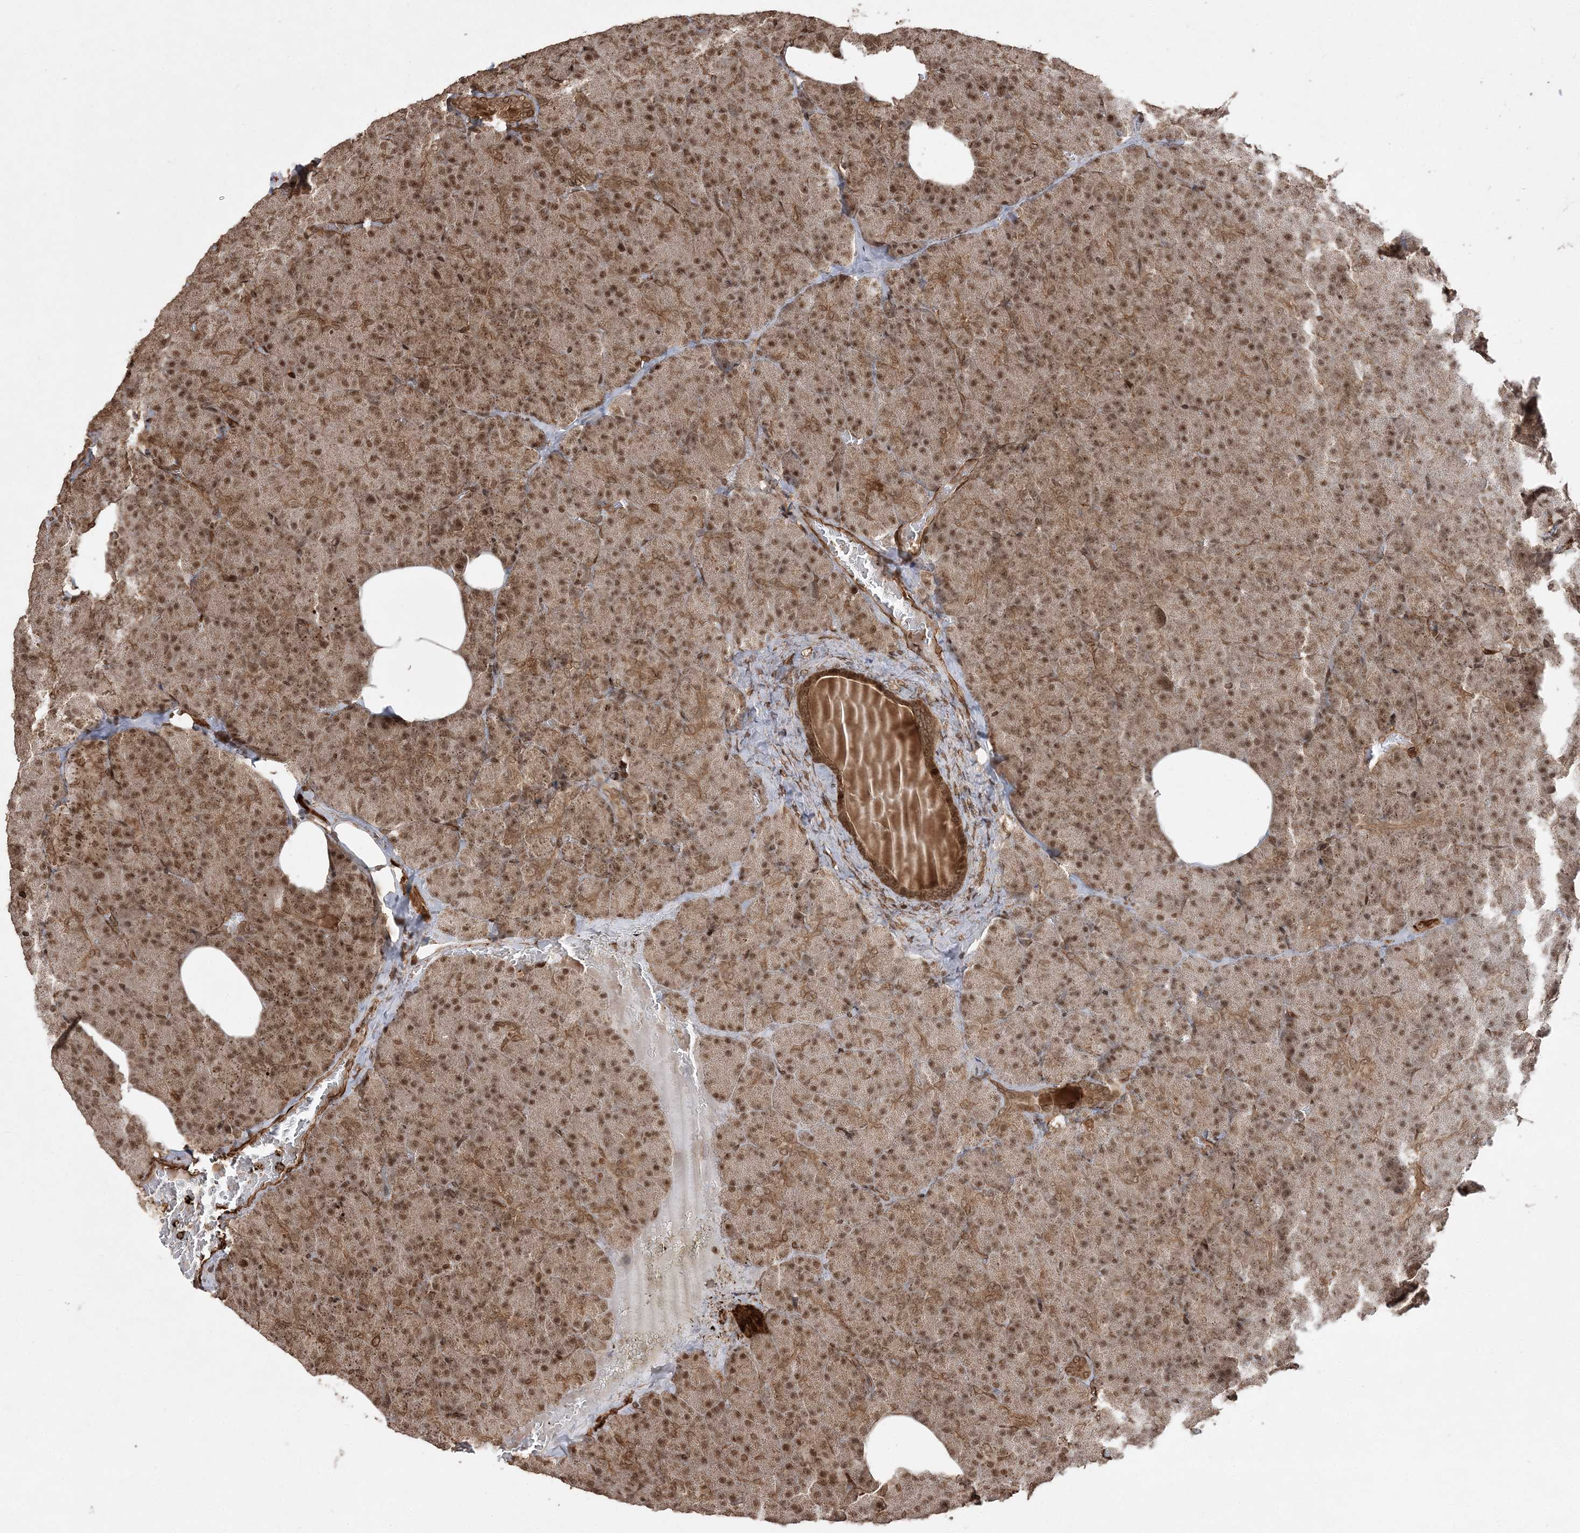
{"staining": {"intensity": "moderate", "quantity": ">75%", "location": "cytoplasmic/membranous,nuclear"}, "tissue": "pancreas", "cell_type": "Exocrine glandular cells", "image_type": "normal", "snomed": [{"axis": "morphology", "description": "Normal tissue, NOS"}, {"axis": "morphology", "description": "Carcinoid, malignant, NOS"}, {"axis": "topography", "description": "Pancreas"}], "caption": "Moderate cytoplasmic/membranous,nuclear protein expression is appreciated in about >75% of exocrine glandular cells in pancreas.", "gene": "ETAA1", "patient": {"sex": "female", "age": 35}}